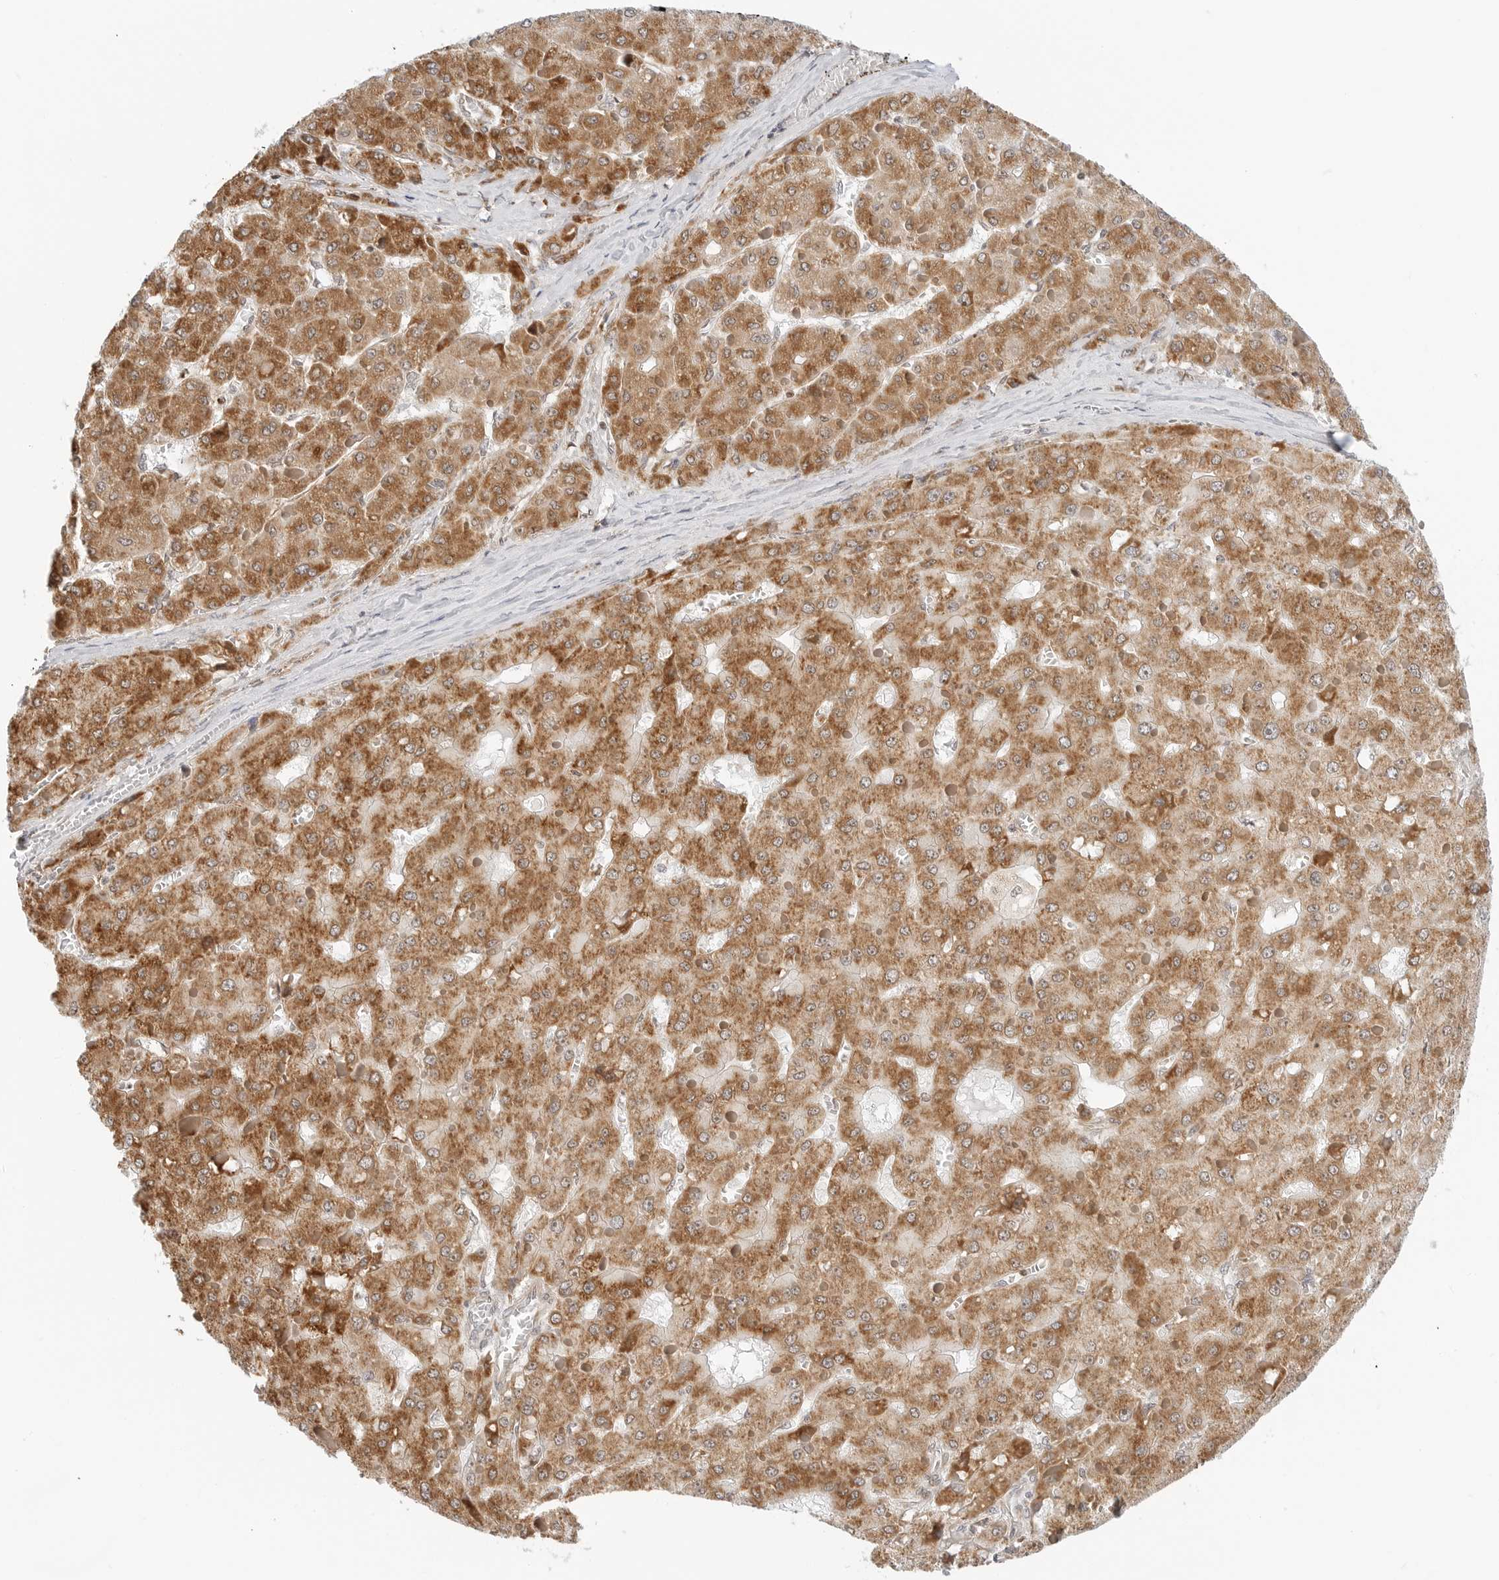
{"staining": {"intensity": "moderate", "quantity": ">75%", "location": "cytoplasmic/membranous"}, "tissue": "liver cancer", "cell_type": "Tumor cells", "image_type": "cancer", "snomed": [{"axis": "morphology", "description": "Carcinoma, Hepatocellular, NOS"}, {"axis": "topography", "description": "Liver"}], "caption": "A brown stain shows moderate cytoplasmic/membranous staining of a protein in human hepatocellular carcinoma (liver) tumor cells.", "gene": "POLR3GL", "patient": {"sex": "female", "age": 73}}